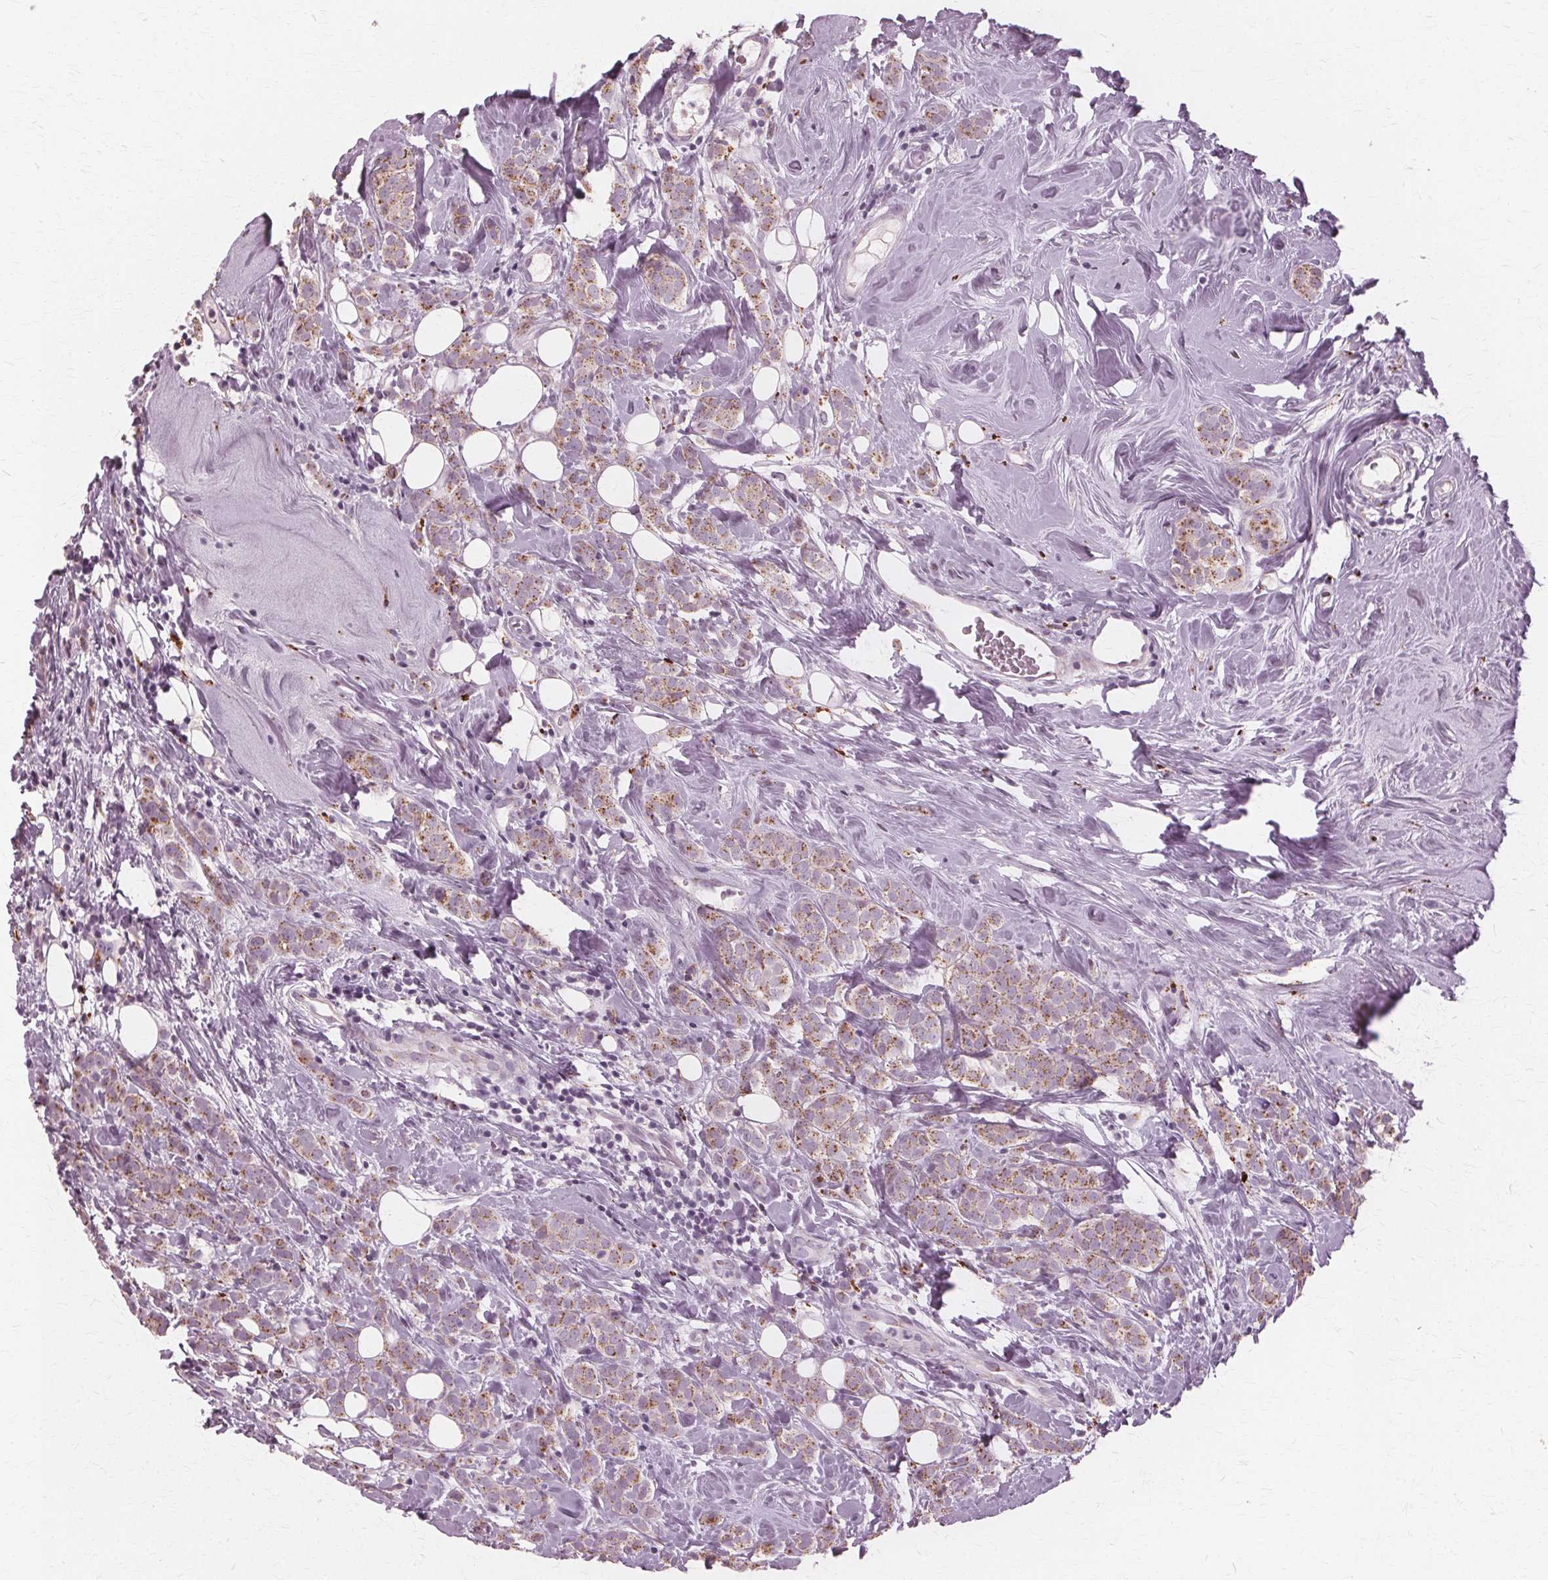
{"staining": {"intensity": "moderate", "quantity": "25%-75%", "location": "cytoplasmic/membranous"}, "tissue": "breast cancer", "cell_type": "Tumor cells", "image_type": "cancer", "snomed": [{"axis": "morphology", "description": "Lobular carcinoma"}, {"axis": "topography", "description": "Breast"}], "caption": "Immunohistochemistry (IHC) photomicrograph of neoplastic tissue: human breast cancer (lobular carcinoma) stained using immunohistochemistry demonstrates medium levels of moderate protein expression localized specifically in the cytoplasmic/membranous of tumor cells, appearing as a cytoplasmic/membranous brown color.", "gene": "DNASE2", "patient": {"sex": "female", "age": 49}}